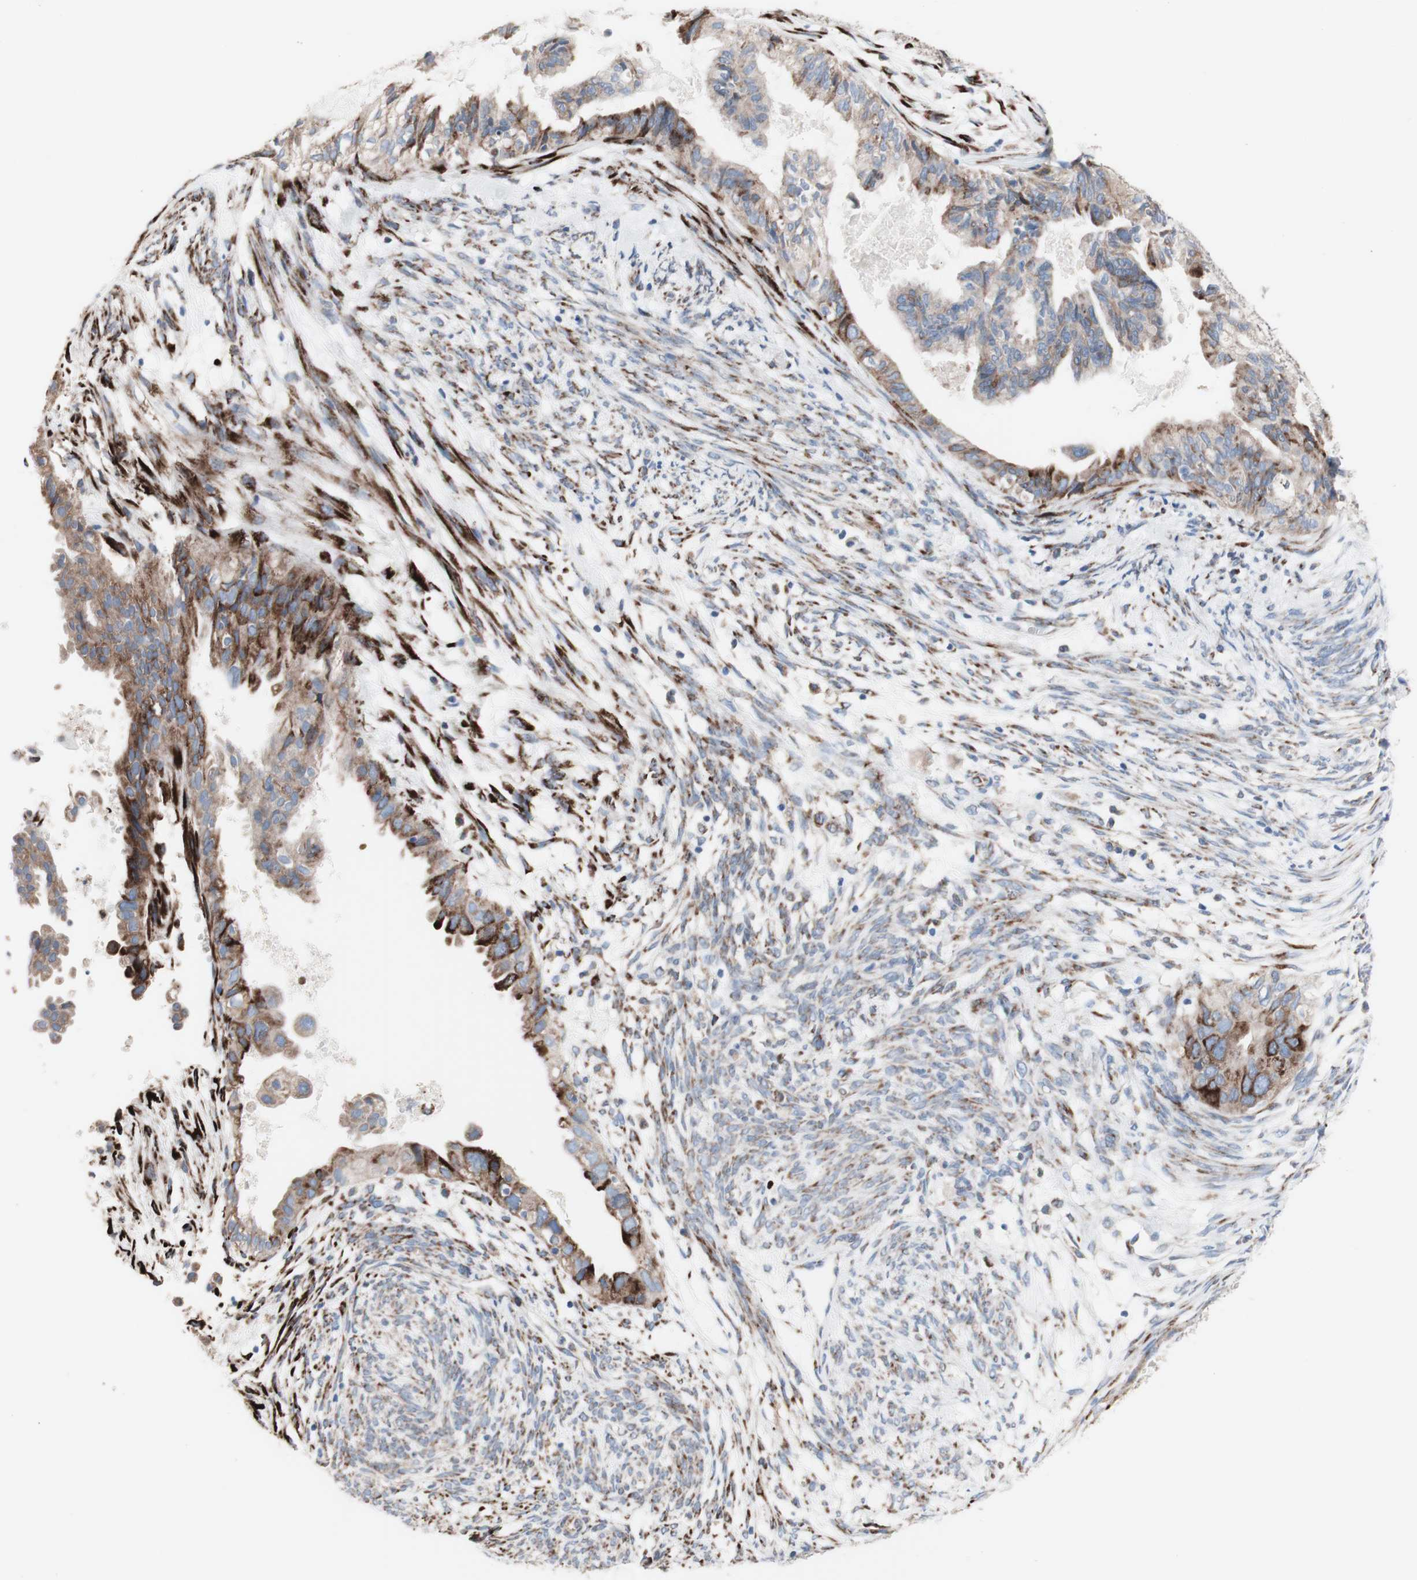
{"staining": {"intensity": "strong", "quantity": "25%-75%", "location": "cytoplasmic/membranous"}, "tissue": "cervical cancer", "cell_type": "Tumor cells", "image_type": "cancer", "snomed": [{"axis": "morphology", "description": "Normal tissue, NOS"}, {"axis": "morphology", "description": "Adenocarcinoma, NOS"}, {"axis": "topography", "description": "Cervix"}, {"axis": "topography", "description": "Endometrium"}], "caption": "An IHC histopathology image of neoplastic tissue is shown. Protein staining in brown shows strong cytoplasmic/membranous positivity in cervical cancer (adenocarcinoma) within tumor cells. The staining was performed using DAB (3,3'-diaminobenzidine) to visualize the protein expression in brown, while the nuclei were stained in blue with hematoxylin (Magnification: 20x).", "gene": "AGPAT5", "patient": {"sex": "female", "age": 86}}